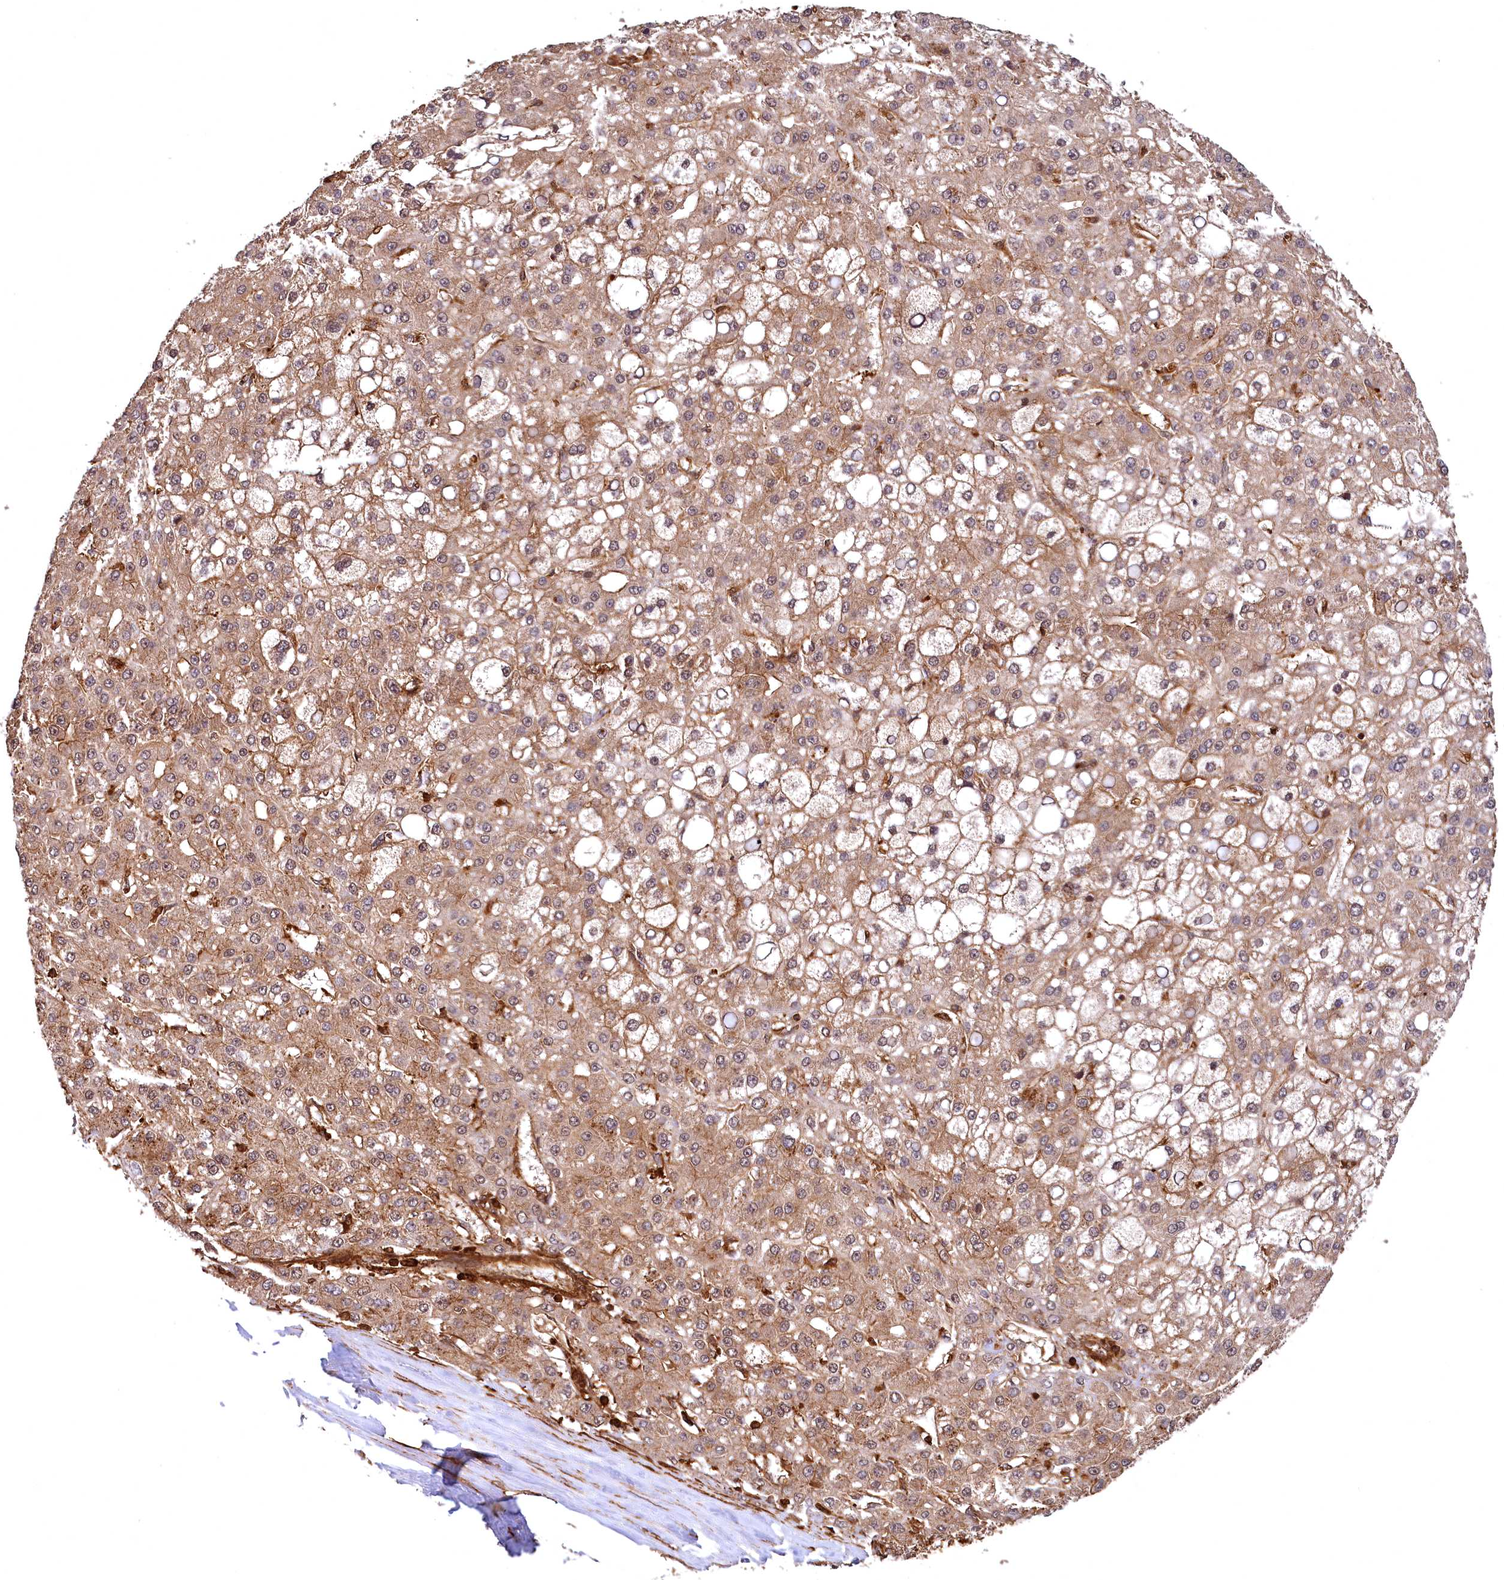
{"staining": {"intensity": "weak", "quantity": ">75%", "location": "cytoplasmic/membranous"}, "tissue": "liver cancer", "cell_type": "Tumor cells", "image_type": "cancer", "snomed": [{"axis": "morphology", "description": "Carcinoma, Hepatocellular, NOS"}, {"axis": "topography", "description": "Liver"}], "caption": "High-power microscopy captured an immunohistochemistry image of liver hepatocellular carcinoma, revealing weak cytoplasmic/membranous staining in approximately >75% of tumor cells.", "gene": "STUB1", "patient": {"sex": "male", "age": 67}}